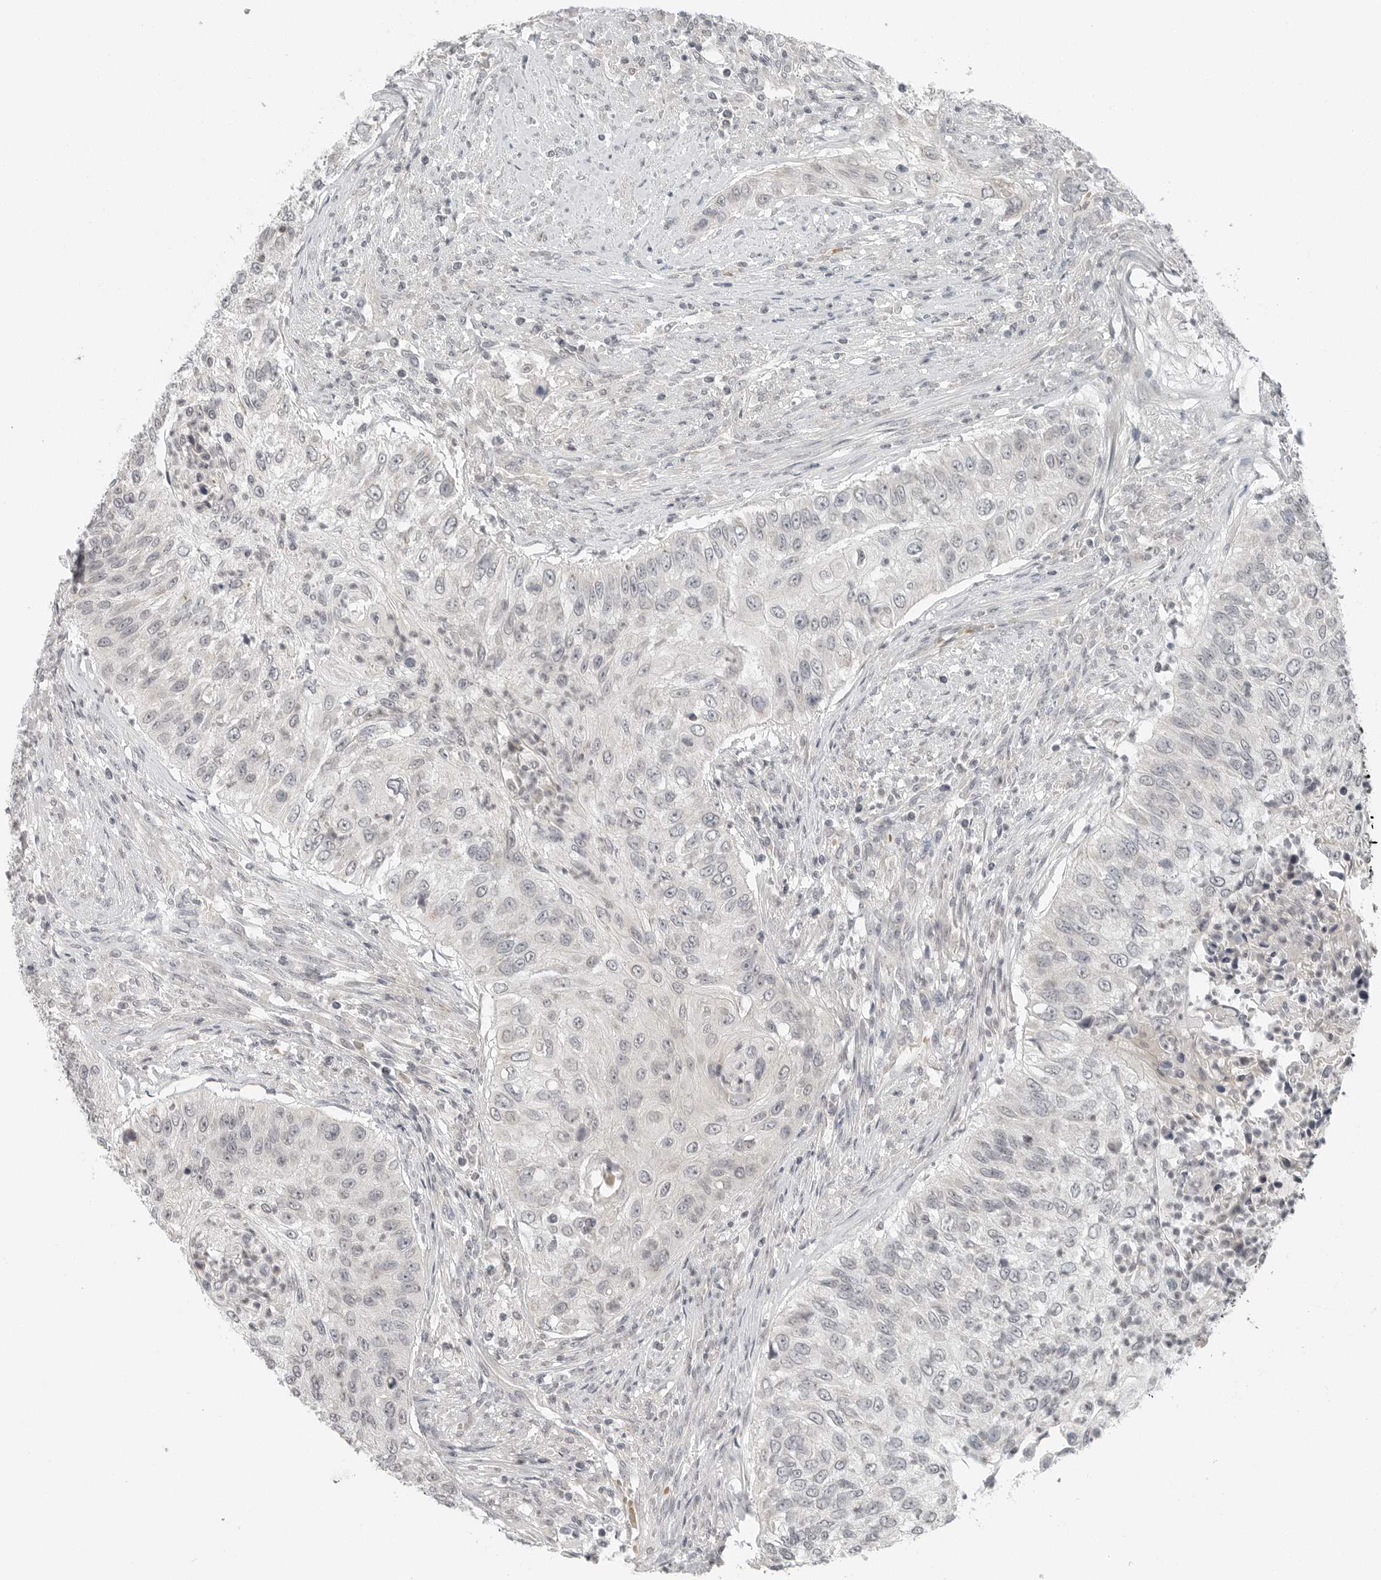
{"staining": {"intensity": "negative", "quantity": "none", "location": "none"}, "tissue": "urothelial cancer", "cell_type": "Tumor cells", "image_type": "cancer", "snomed": [{"axis": "morphology", "description": "Urothelial carcinoma, High grade"}, {"axis": "topography", "description": "Urinary bladder"}], "caption": "A photomicrograph of human high-grade urothelial carcinoma is negative for staining in tumor cells.", "gene": "FCRLB", "patient": {"sex": "female", "age": 60}}